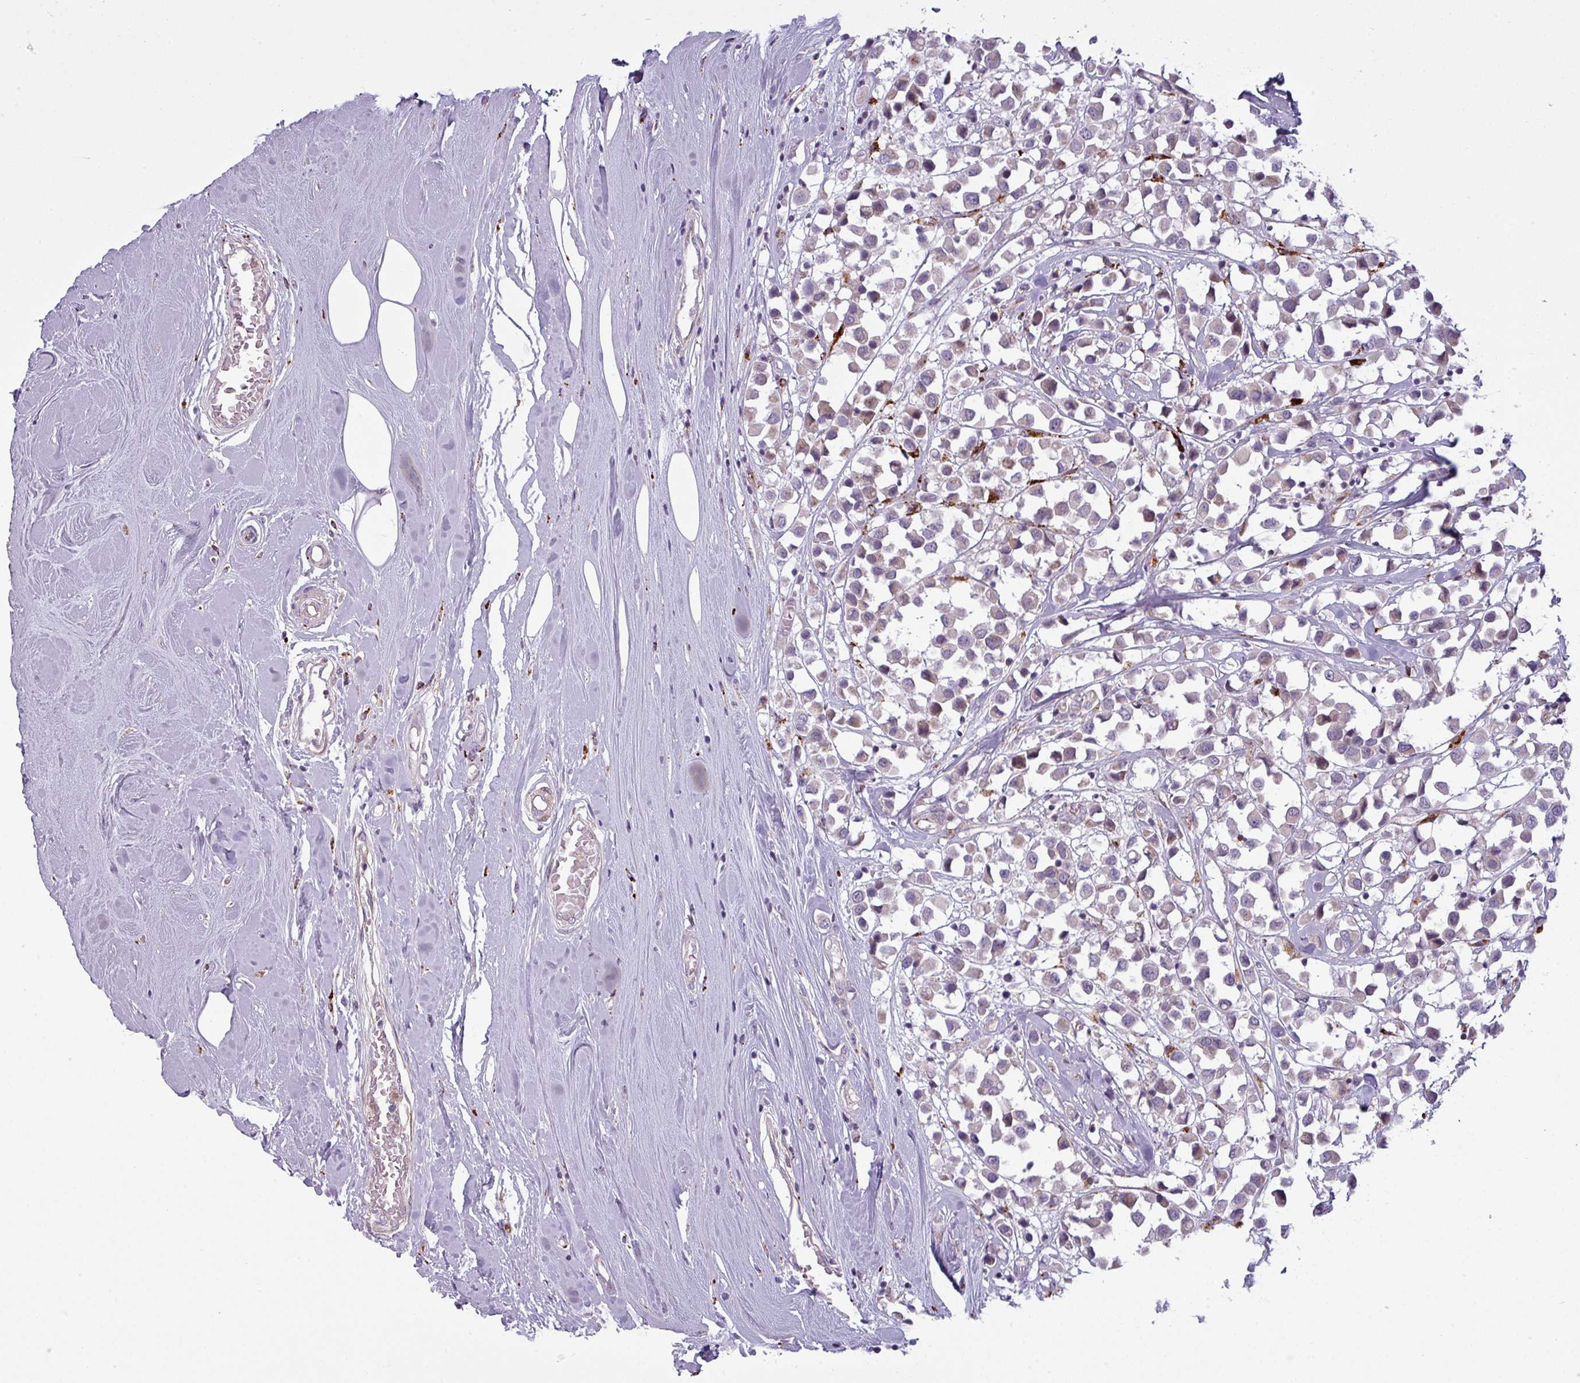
{"staining": {"intensity": "weak", "quantity": "25%-75%", "location": "cytoplasmic/membranous"}, "tissue": "breast cancer", "cell_type": "Tumor cells", "image_type": "cancer", "snomed": [{"axis": "morphology", "description": "Duct carcinoma"}, {"axis": "topography", "description": "Breast"}], "caption": "Invasive ductal carcinoma (breast) stained with a brown dye displays weak cytoplasmic/membranous positive staining in approximately 25%-75% of tumor cells.", "gene": "MAP7D2", "patient": {"sex": "female", "age": 61}}